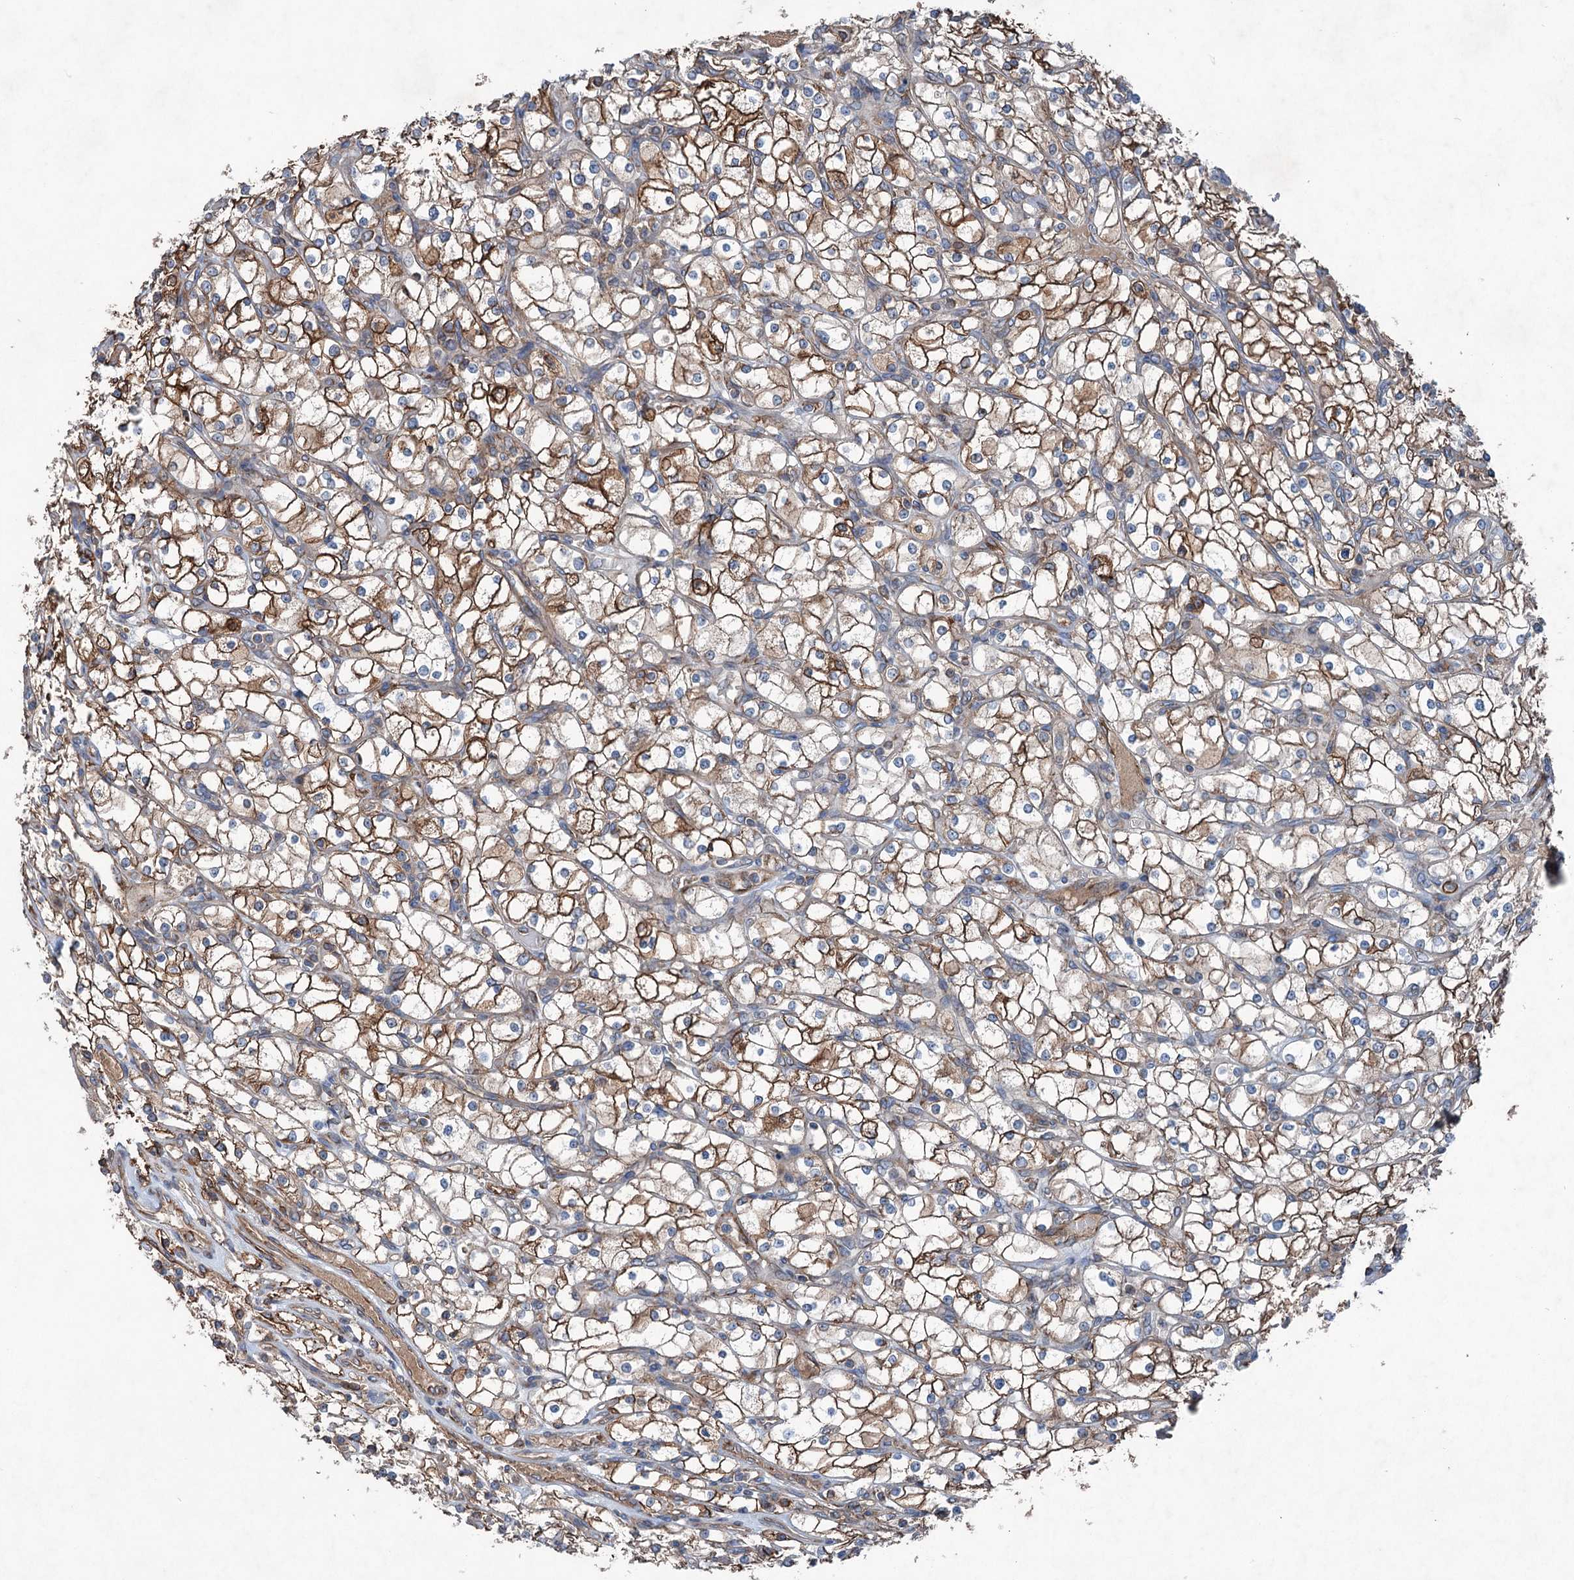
{"staining": {"intensity": "strong", "quantity": "25%-75%", "location": "cytoplasmic/membranous"}, "tissue": "renal cancer", "cell_type": "Tumor cells", "image_type": "cancer", "snomed": [{"axis": "morphology", "description": "Adenocarcinoma, NOS"}, {"axis": "topography", "description": "Kidney"}], "caption": "High-power microscopy captured an IHC image of renal cancer, revealing strong cytoplasmic/membranous staining in approximately 25%-75% of tumor cells.", "gene": "CALCOCO1", "patient": {"sex": "male", "age": 80}}